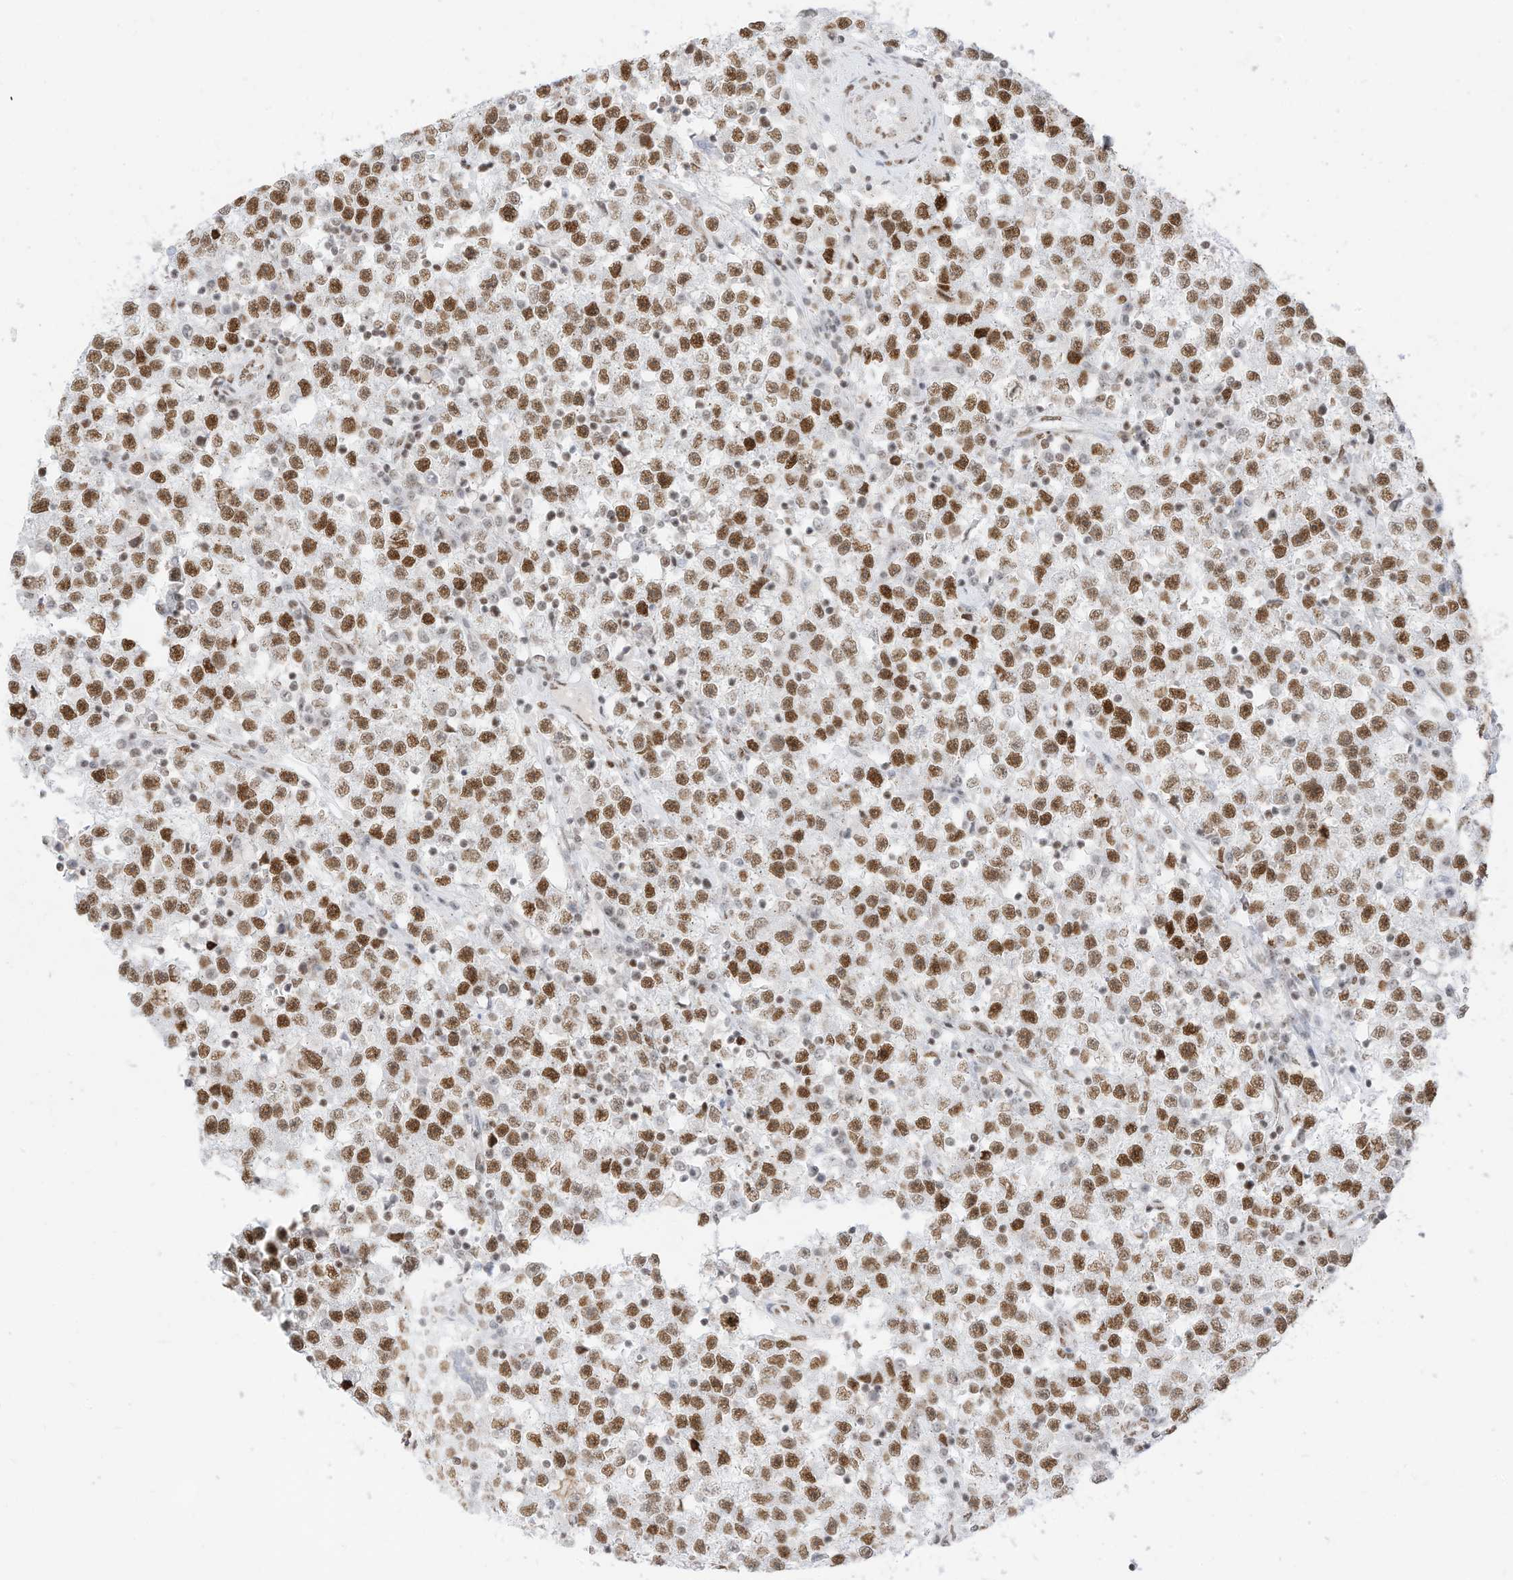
{"staining": {"intensity": "strong", "quantity": ">75%", "location": "nuclear"}, "tissue": "testis cancer", "cell_type": "Tumor cells", "image_type": "cancer", "snomed": [{"axis": "morphology", "description": "Seminoma, NOS"}, {"axis": "topography", "description": "Testis"}], "caption": "Immunohistochemical staining of human testis seminoma exhibits strong nuclear protein expression in approximately >75% of tumor cells.", "gene": "SMARCA2", "patient": {"sex": "male", "age": 22}}